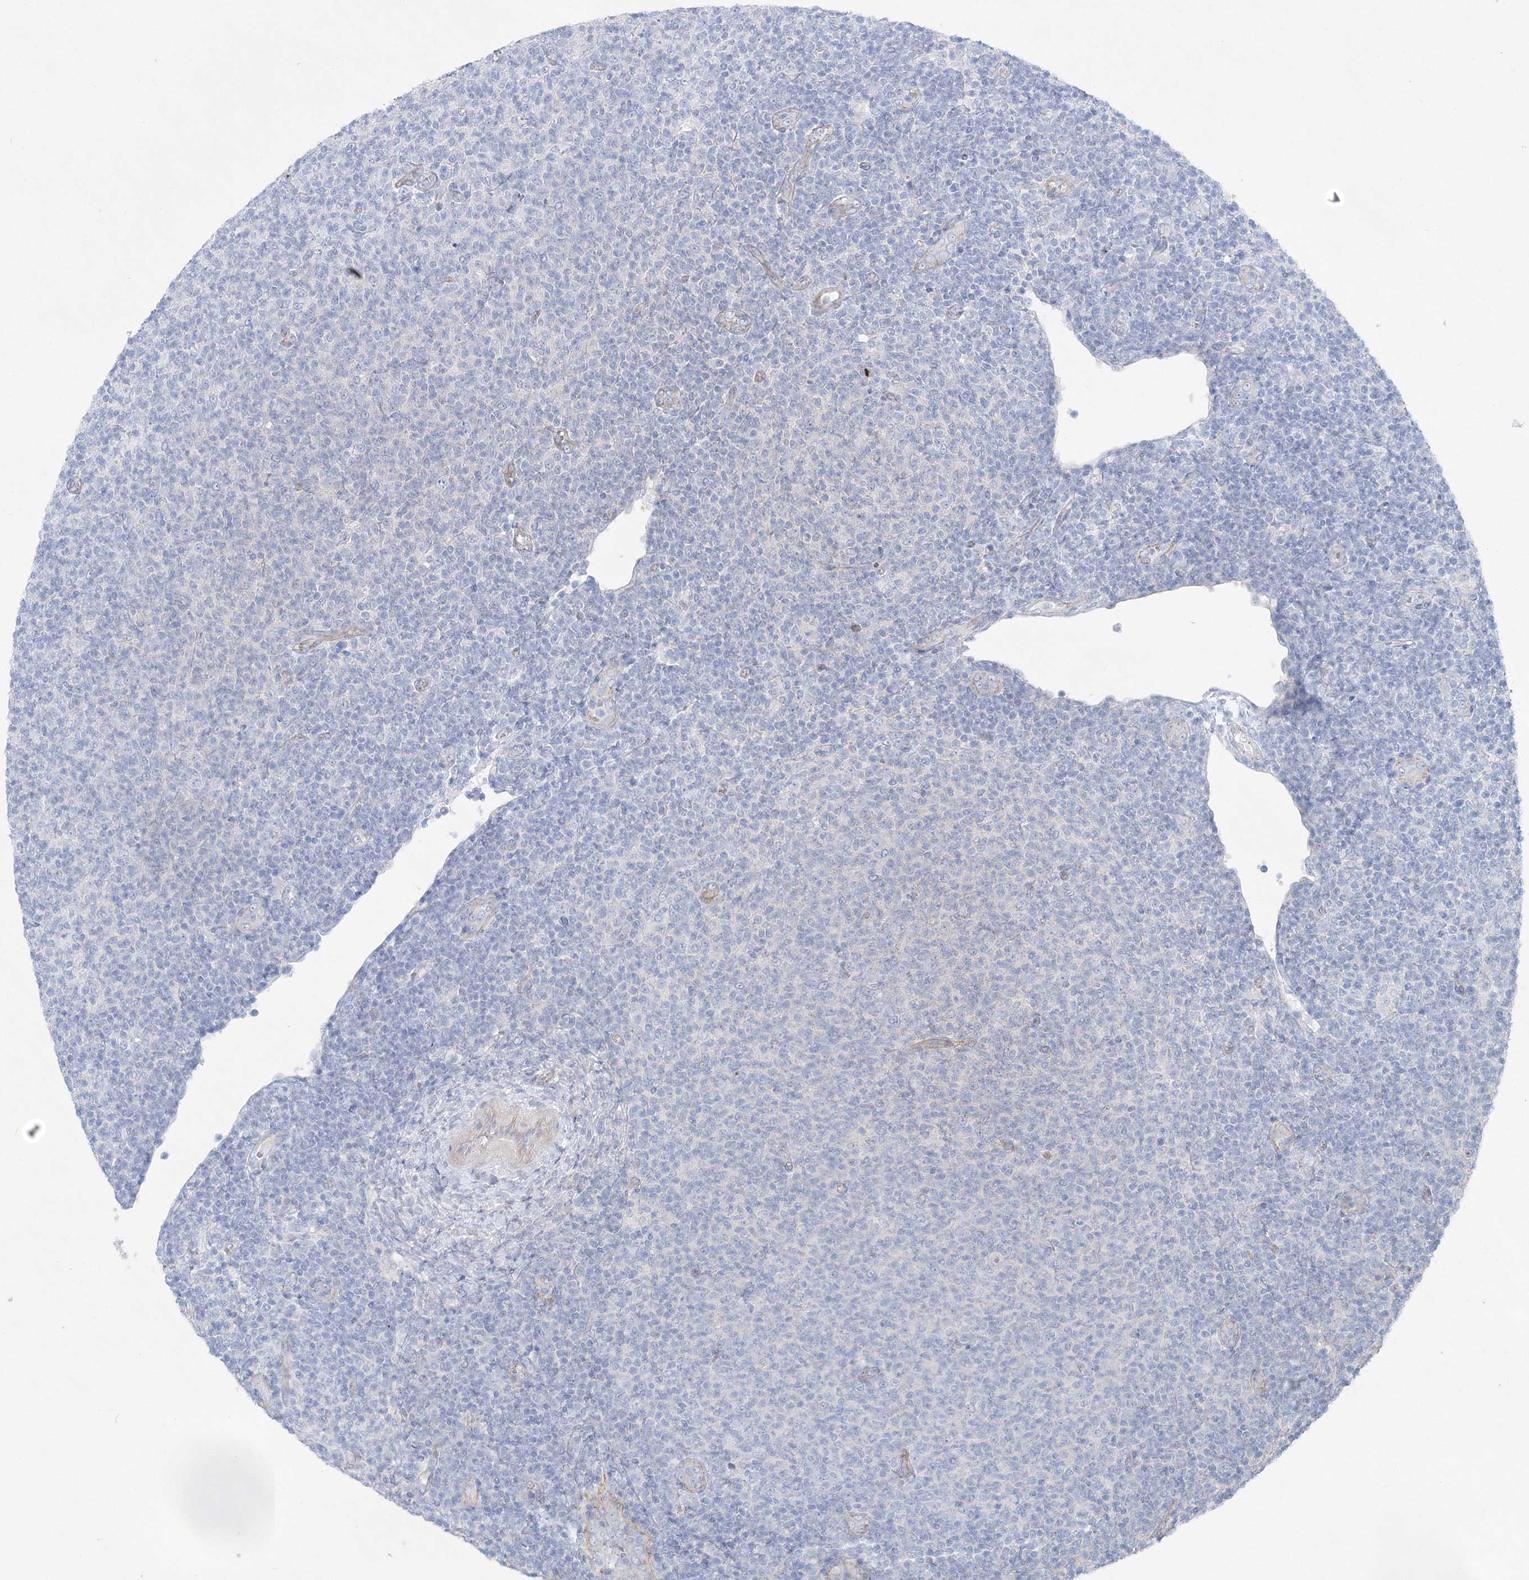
{"staining": {"intensity": "negative", "quantity": "none", "location": "none"}, "tissue": "lymphoma", "cell_type": "Tumor cells", "image_type": "cancer", "snomed": [{"axis": "morphology", "description": "Malignant lymphoma, non-Hodgkin's type, Low grade"}, {"axis": "topography", "description": "Lymph node"}], "caption": "Tumor cells are negative for protein expression in human lymphoma.", "gene": "NAA40", "patient": {"sex": "male", "age": 66}}